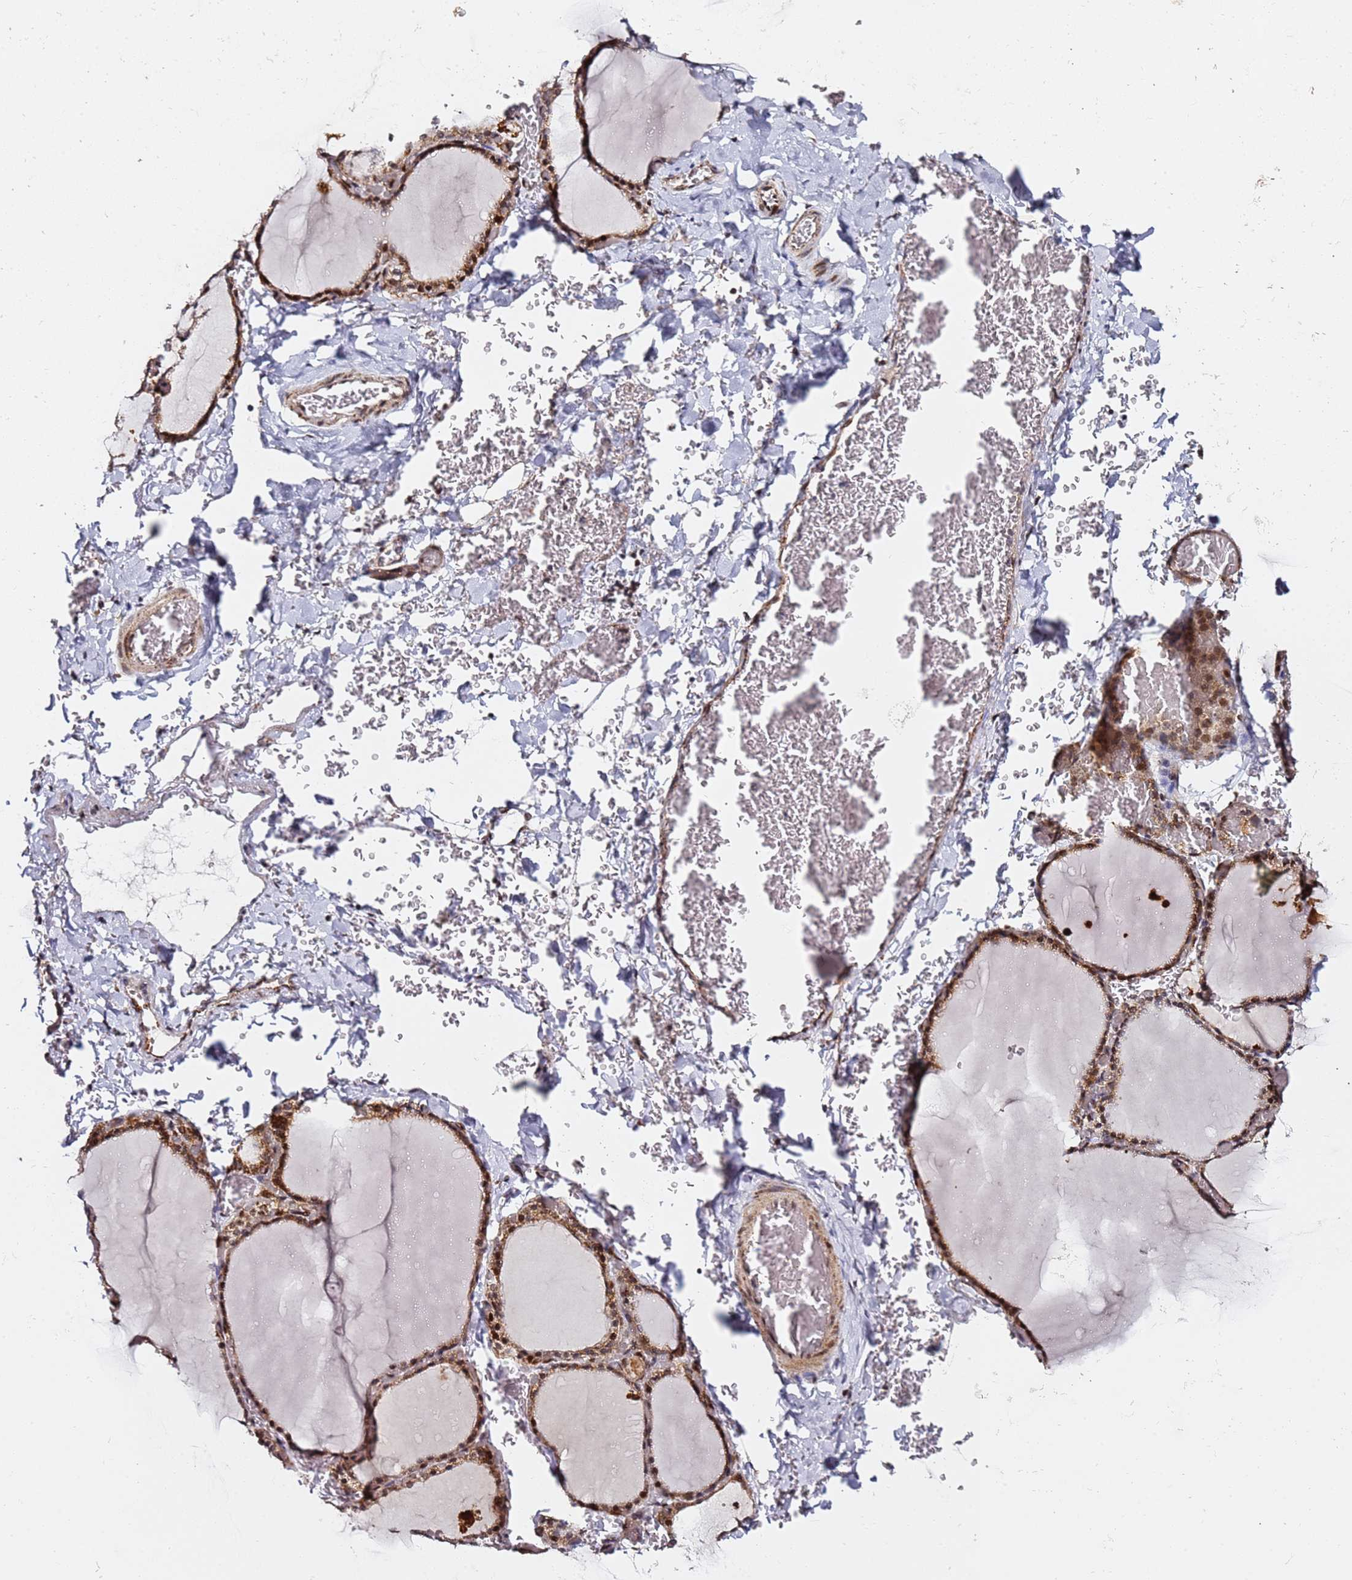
{"staining": {"intensity": "strong", "quantity": ">75%", "location": "cytoplasmic/membranous,nuclear"}, "tissue": "thyroid gland", "cell_type": "Glandular cells", "image_type": "normal", "snomed": [{"axis": "morphology", "description": "Normal tissue, NOS"}, {"axis": "topography", "description": "Thyroid gland"}], "caption": "DAB immunohistochemical staining of unremarkable thyroid gland reveals strong cytoplasmic/membranous,nuclear protein staining in approximately >75% of glandular cells.", "gene": "TP53AIP1", "patient": {"sex": "female", "age": 39}}